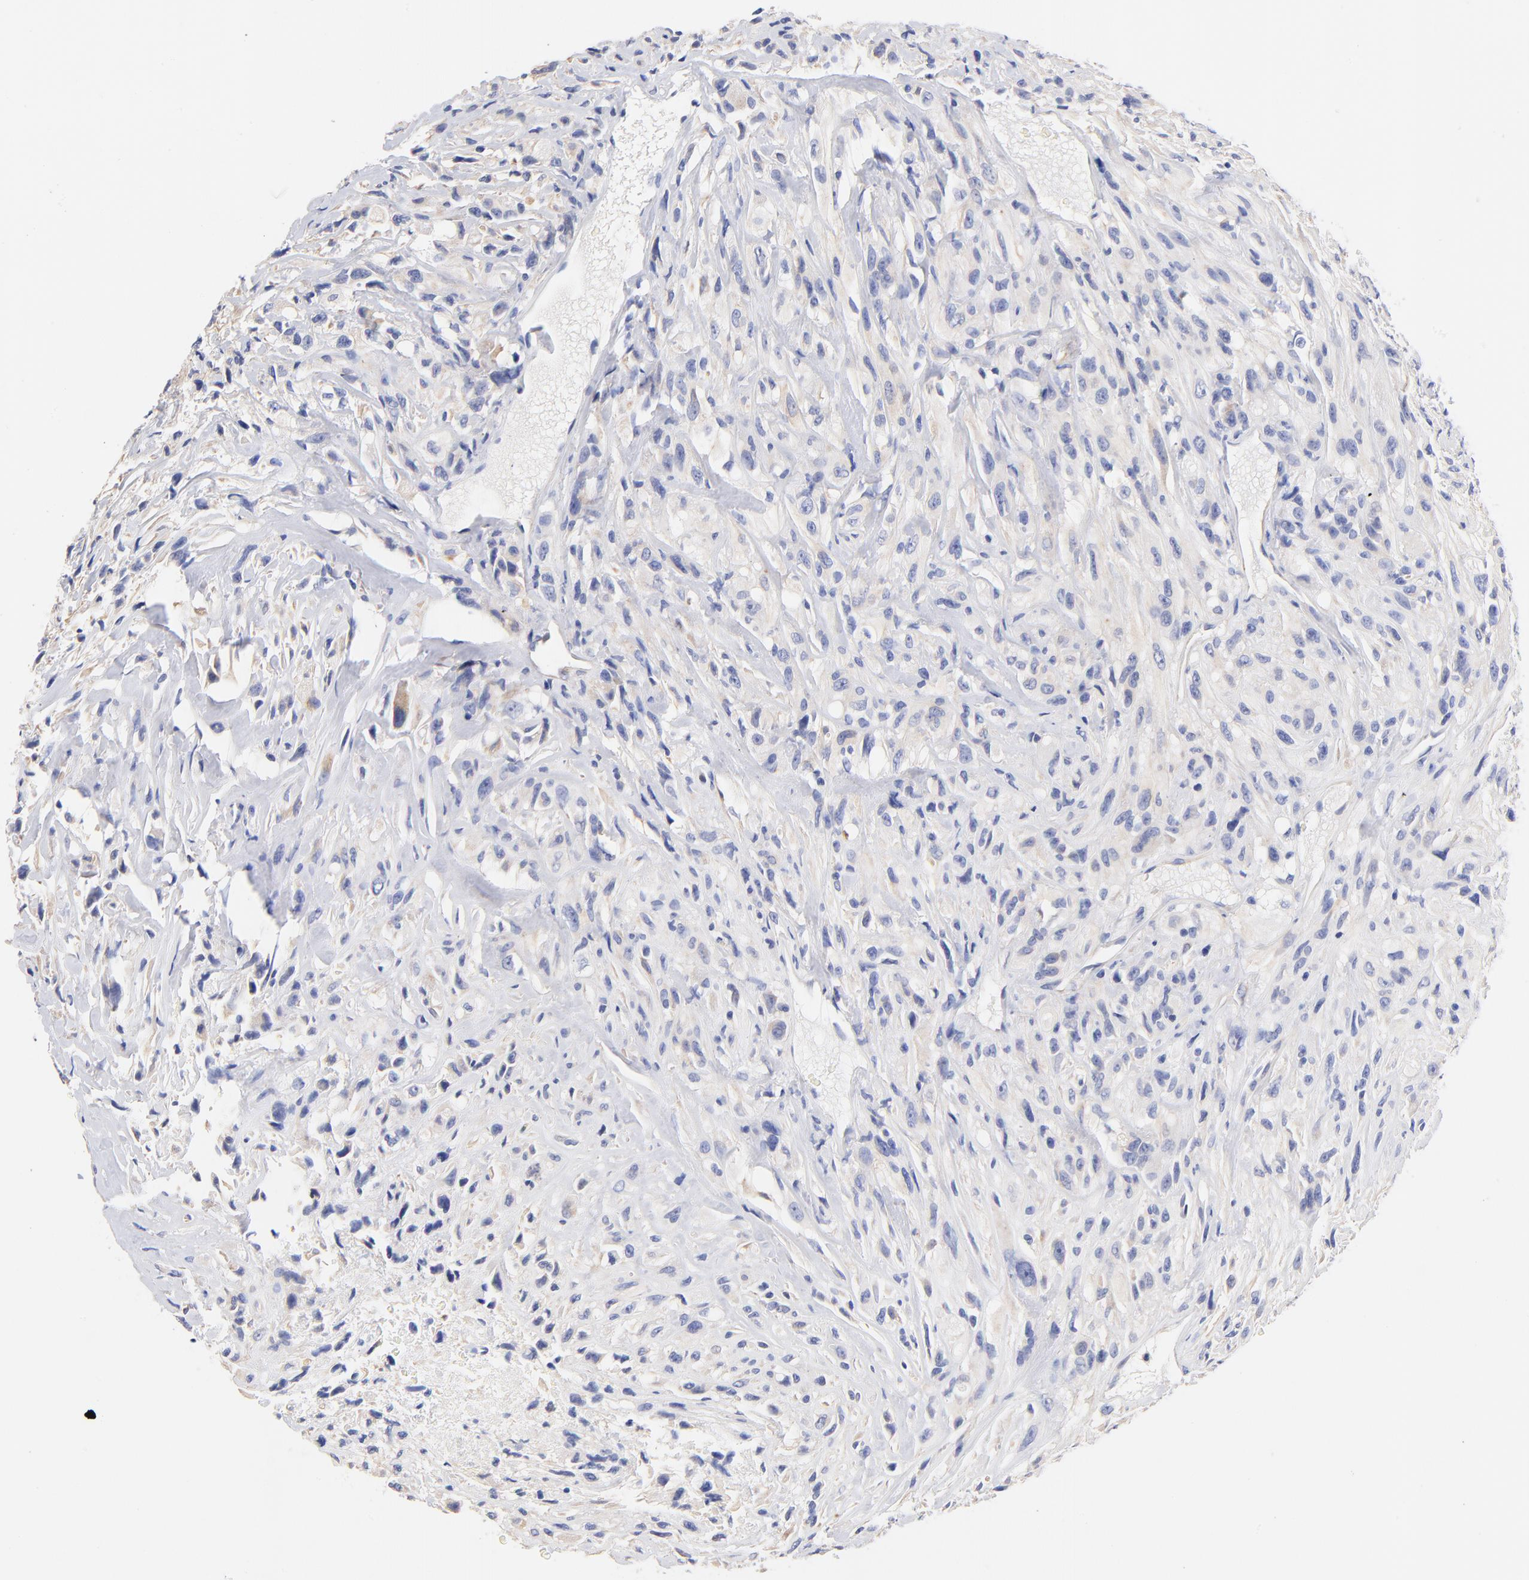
{"staining": {"intensity": "weak", "quantity": "<25%", "location": "cytoplasmic/membranous"}, "tissue": "glioma", "cell_type": "Tumor cells", "image_type": "cancer", "snomed": [{"axis": "morphology", "description": "Glioma, malignant, High grade"}, {"axis": "topography", "description": "Brain"}], "caption": "A photomicrograph of human malignant high-grade glioma is negative for staining in tumor cells.", "gene": "HS3ST1", "patient": {"sex": "male", "age": 48}}